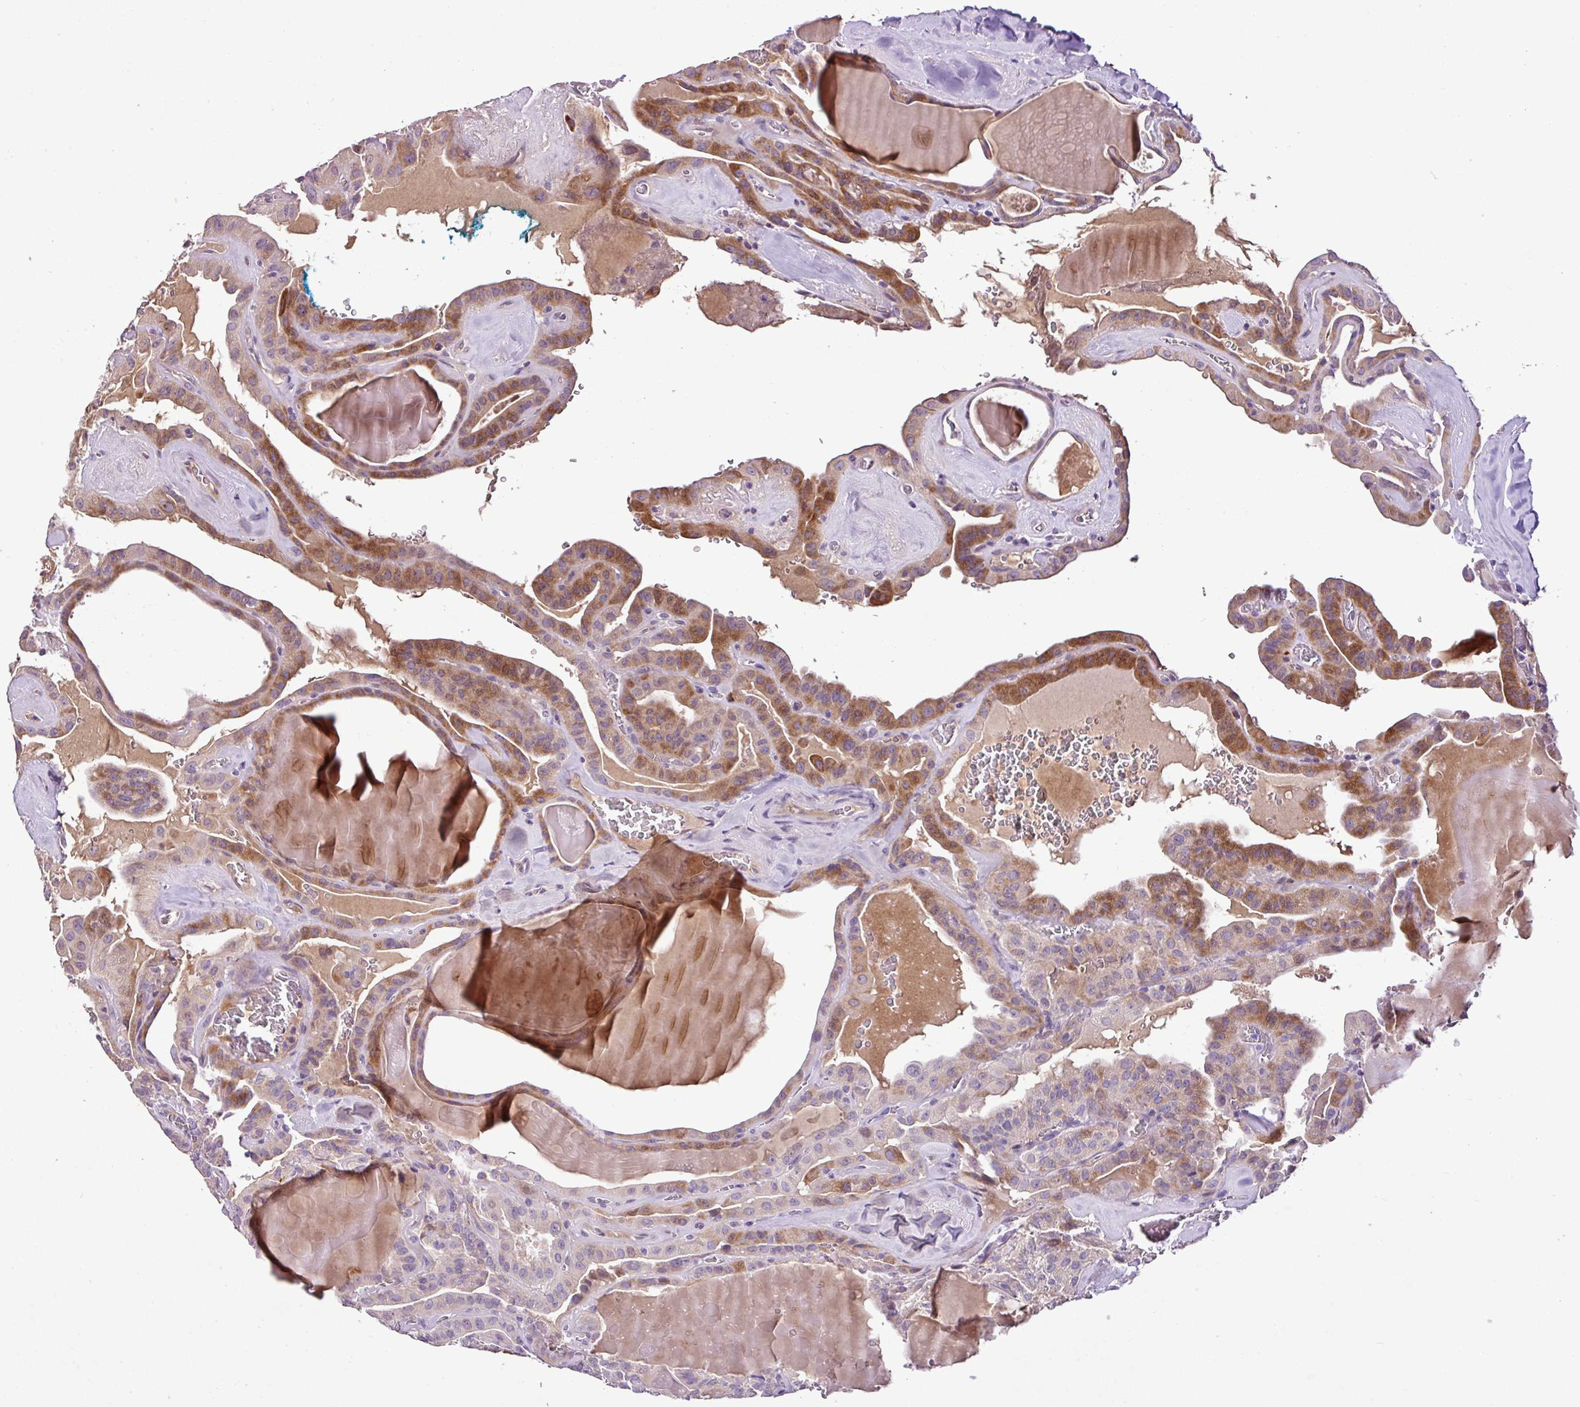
{"staining": {"intensity": "moderate", "quantity": "25%-75%", "location": "cytoplasmic/membranous"}, "tissue": "thyroid cancer", "cell_type": "Tumor cells", "image_type": "cancer", "snomed": [{"axis": "morphology", "description": "Papillary adenocarcinoma, NOS"}, {"axis": "topography", "description": "Thyroid gland"}], "caption": "Tumor cells display medium levels of moderate cytoplasmic/membranous positivity in approximately 25%-75% of cells in human thyroid cancer.", "gene": "ZNF266", "patient": {"sex": "male", "age": 52}}